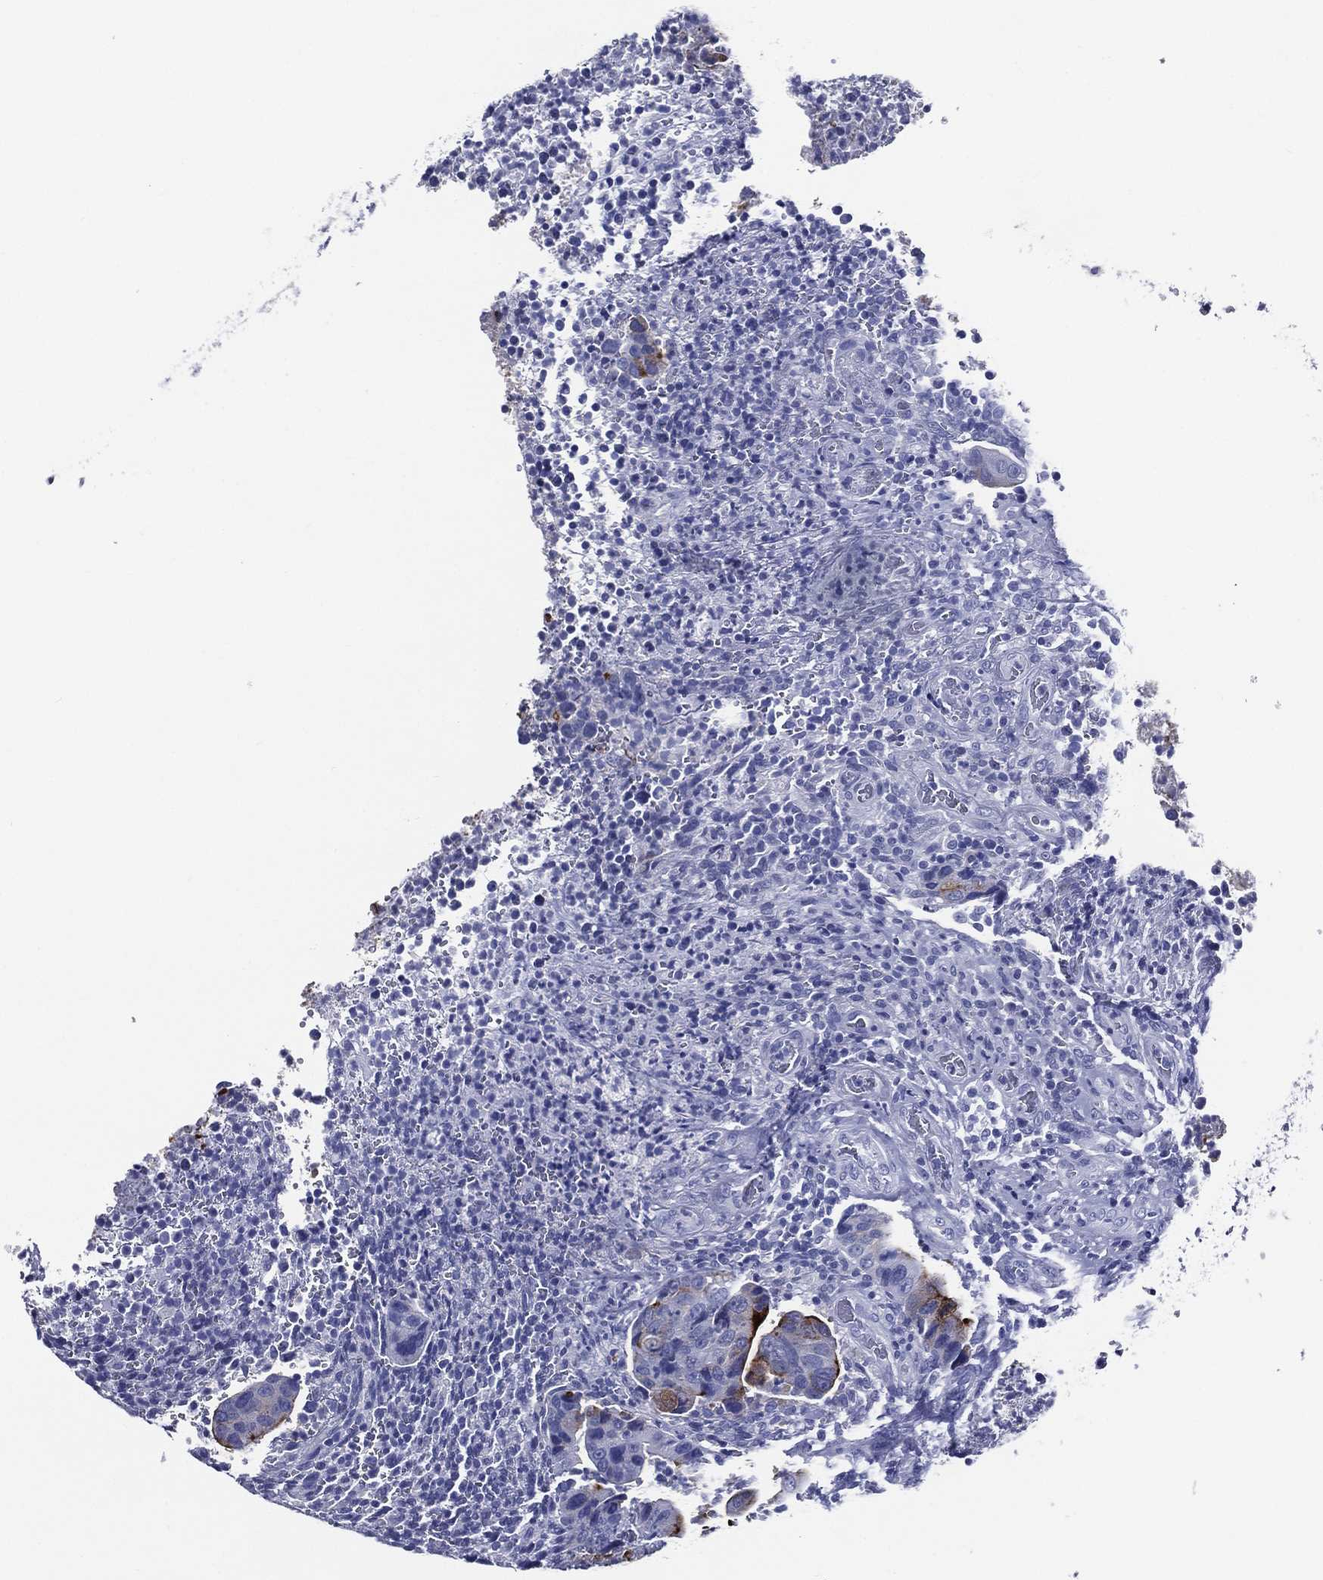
{"staining": {"intensity": "strong", "quantity": "<25%", "location": "cytoplasmic/membranous"}, "tissue": "colorectal cancer", "cell_type": "Tumor cells", "image_type": "cancer", "snomed": [{"axis": "morphology", "description": "Adenocarcinoma, NOS"}, {"axis": "topography", "description": "Colon"}], "caption": "High-power microscopy captured an immunohistochemistry micrograph of adenocarcinoma (colorectal), revealing strong cytoplasmic/membranous positivity in approximately <25% of tumor cells.", "gene": "ACE2", "patient": {"sex": "female", "age": 56}}